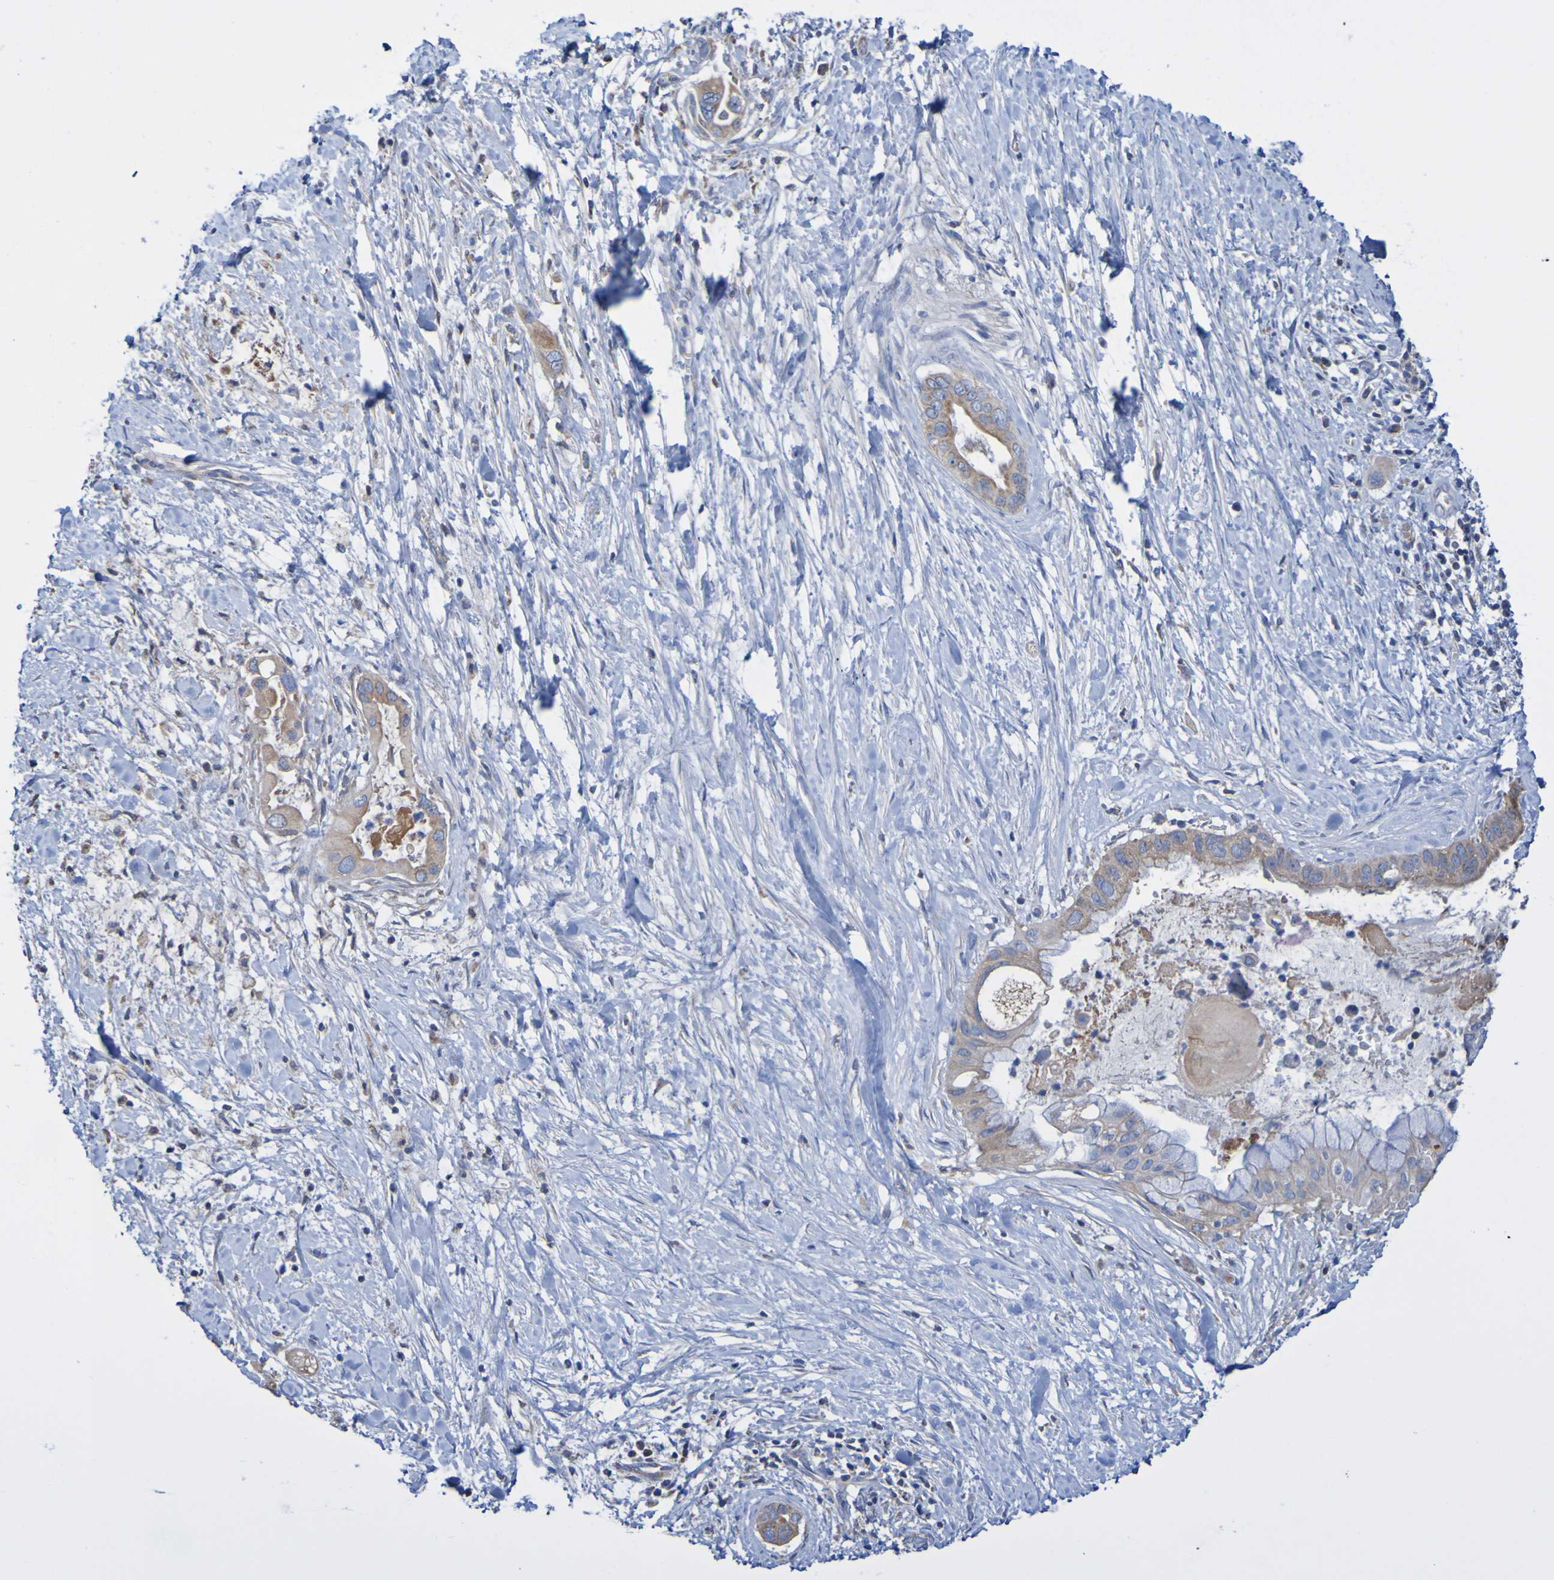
{"staining": {"intensity": "moderate", "quantity": ">75%", "location": "cytoplasmic/membranous"}, "tissue": "pancreatic cancer", "cell_type": "Tumor cells", "image_type": "cancer", "snomed": [{"axis": "morphology", "description": "Adenocarcinoma, NOS"}, {"axis": "topography", "description": "Pancreas"}], "caption": "Immunohistochemical staining of human pancreatic cancer (adenocarcinoma) reveals medium levels of moderate cytoplasmic/membranous protein expression in about >75% of tumor cells. (DAB = brown stain, brightfield microscopy at high magnification).", "gene": "CNTN2", "patient": {"sex": "male", "age": 55}}